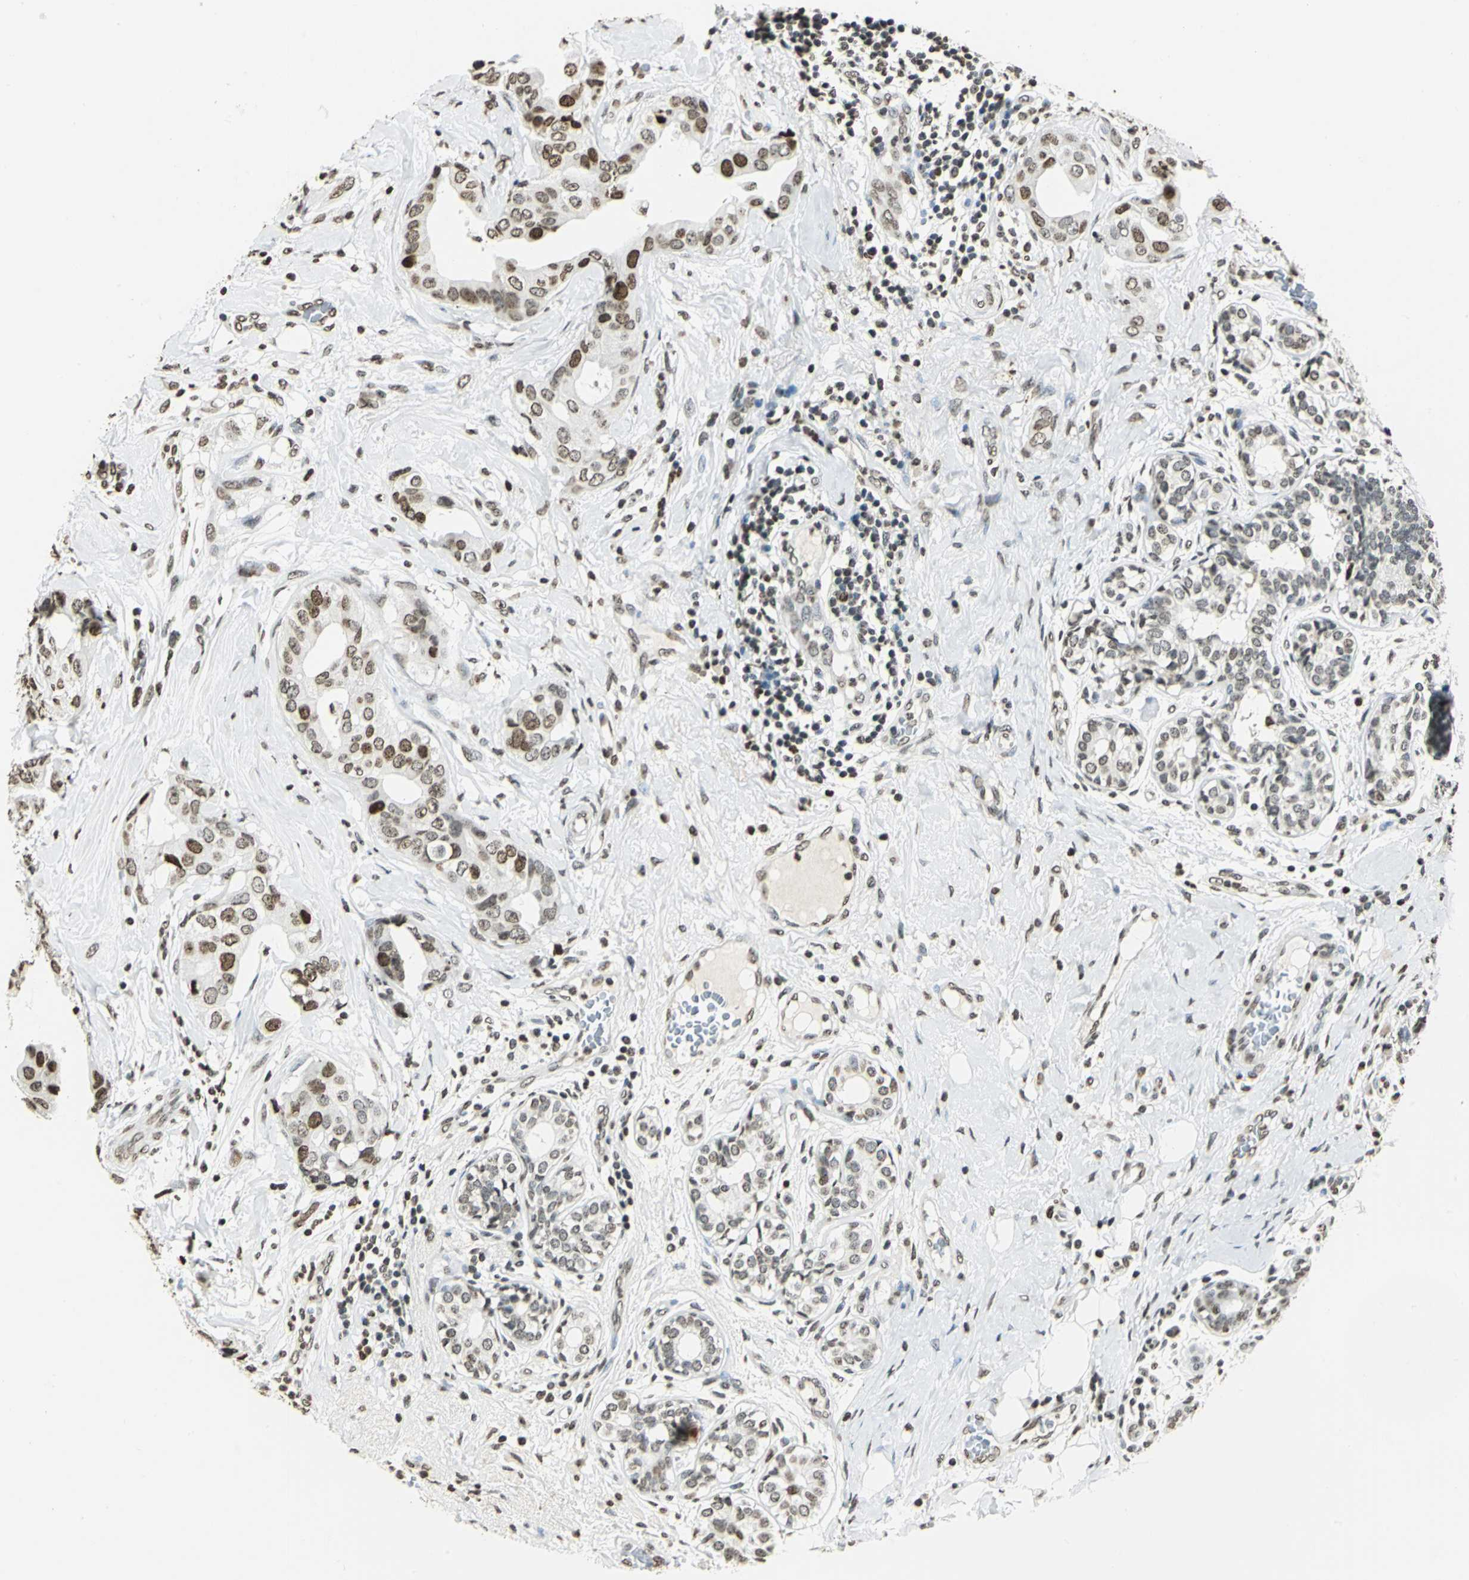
{"staining": {"intensity": "strong", "quantity": ">75%", "location": "nuclear"}, "tissue": "breast cancer", "cell_type": "Tumor cells", "image_type": "cancer", "snomed": [{"axis": "morphology", "description": "Duct carcinoma"}, {"axis": "topography", "description": "Breast"}], "caption": "This photomicrograph shows breast cancer (invasive ductal carcinoma) stained with immunohistochemistry (IHC) to label a protein in brown. The nuclear of tumor cells show strong positivity for the protein. Nuclei are counter-stained blue.", "gene": "MCM4", "patient": {"sex": "female", "age": 40}}